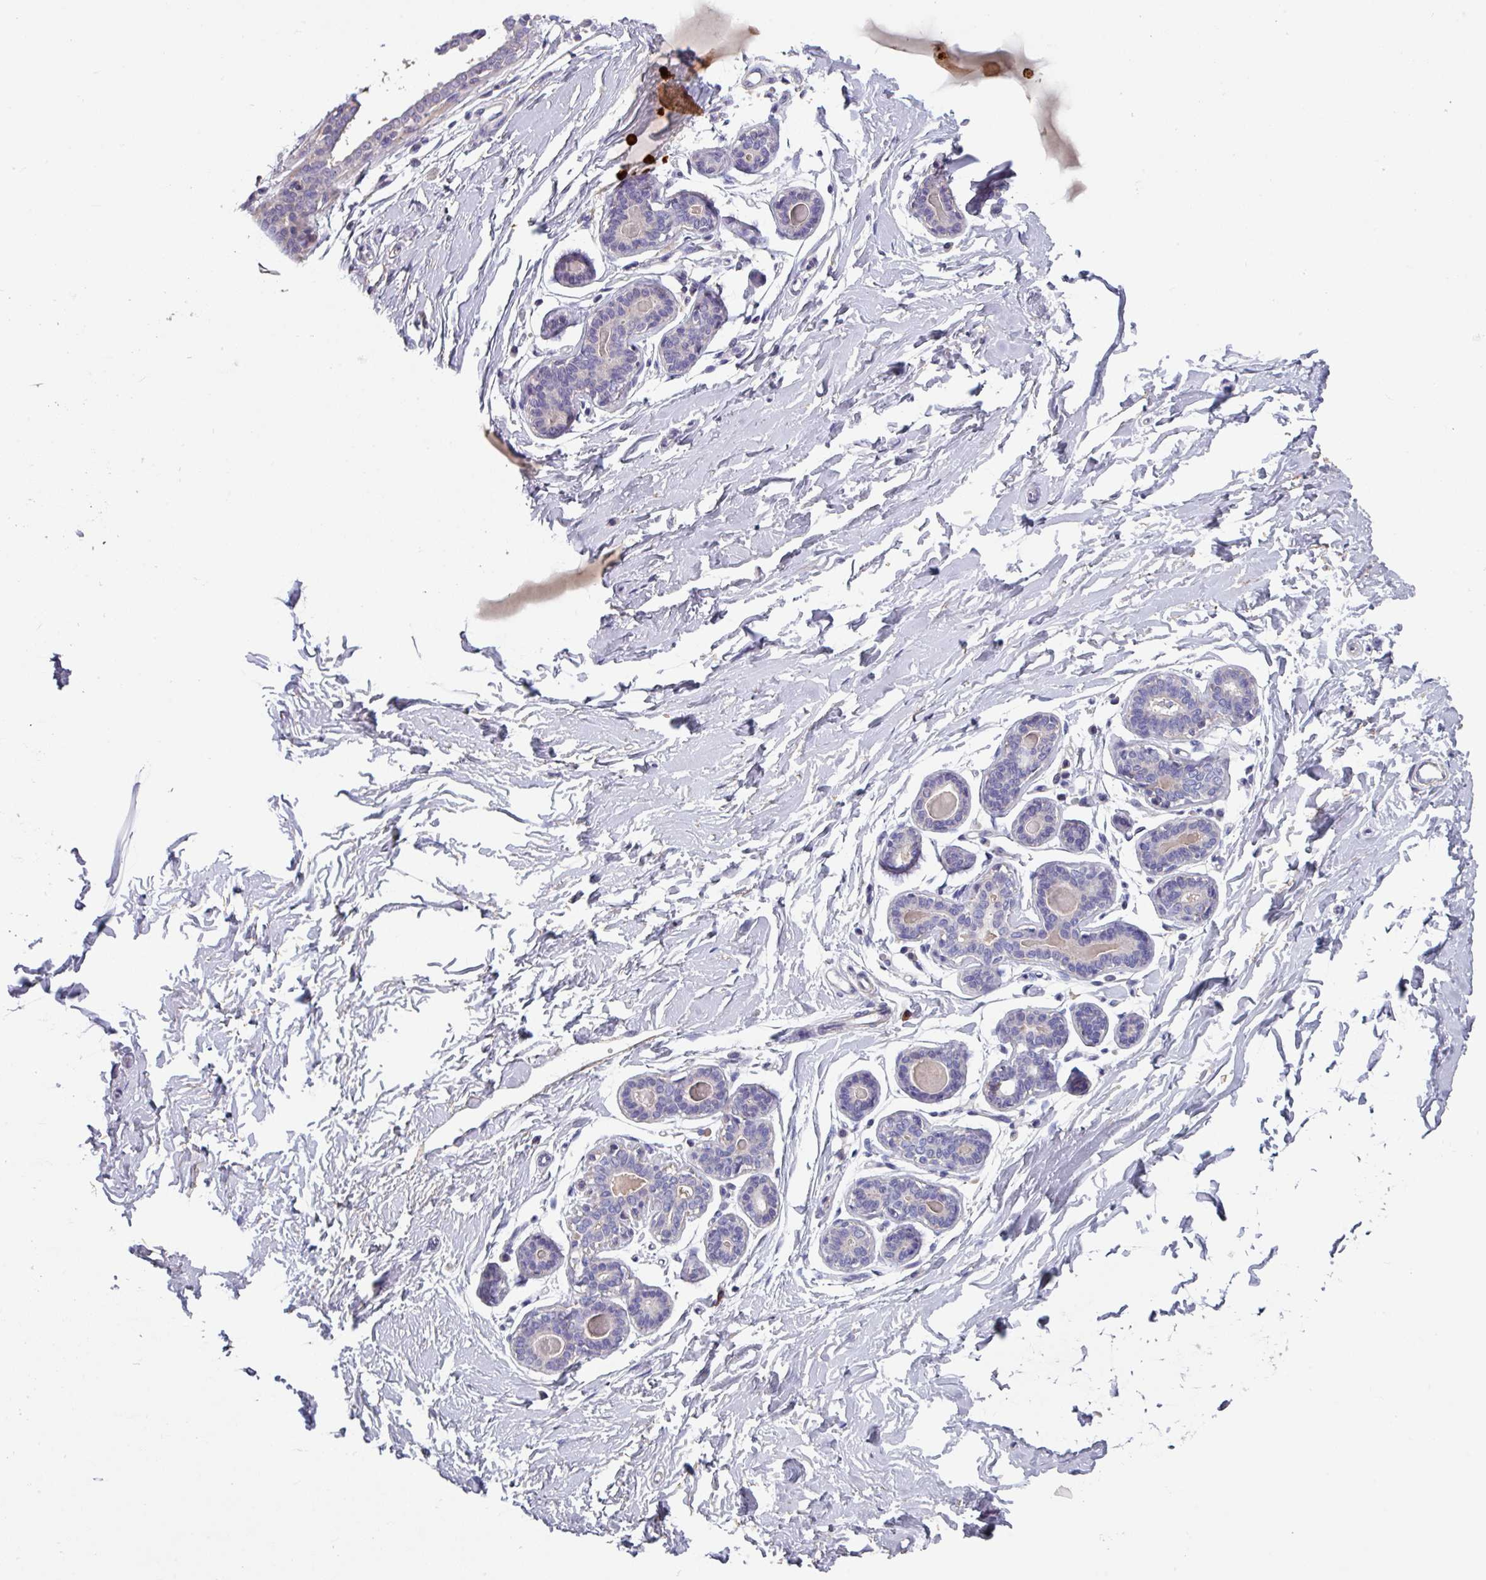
{"staining": {"intensity": "negative", "quantity": "none", "location": "none"}, "tissue": "breast", "cell_type": "Adipocytes", "image_type": "normal", "snomed": [{"axis": "morphology", "description": "Normal tissue, NOS"}, {"axis": "topography", "description": "Breast"}], "caption": "An immunohistochemistry photomicrograph of benign breast is shown. There is no staining in adipocytes of breast.", "gene": "TMEM132A", "patient": {"sex": "female", "age": 23}}